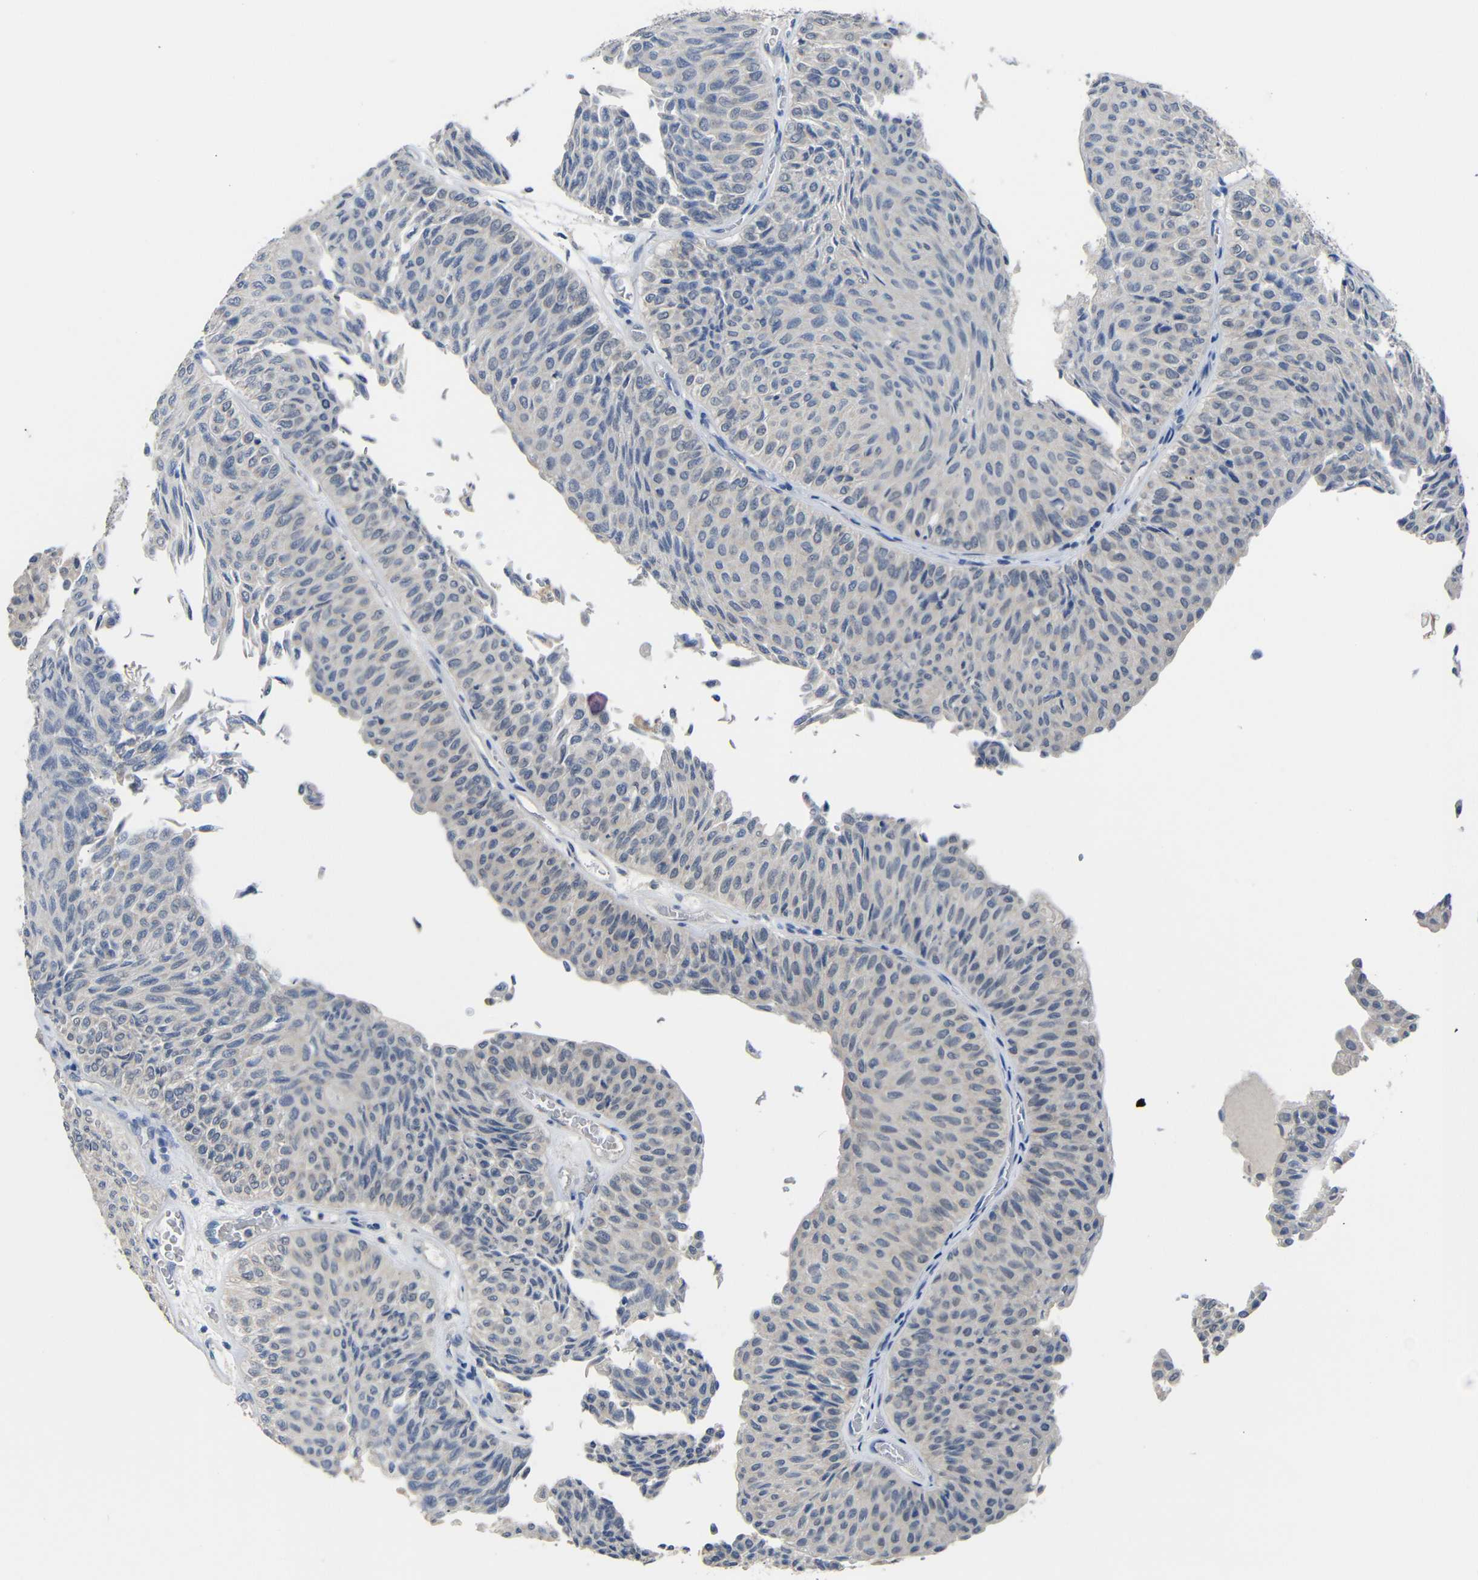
{"staining": {"intensity": "negative", "quantity": "none", "location": "none"}, "tissue": "urothelial cancer", "cell_type": "Tumor cells", "image_type": "cancer", "snomed": [{"axis": "morphology", "description": "Urothelial carcinoma, Low grade"}, {"axis": "topography", "description": "Urinary bladder"}], "caption": "This is an immunohistochemistry (IHC) image of urothelial cancer. There is no positivity in tumor cells.", "gene": "HNF1A", "patient": {"sex": "male", "age": 78}}